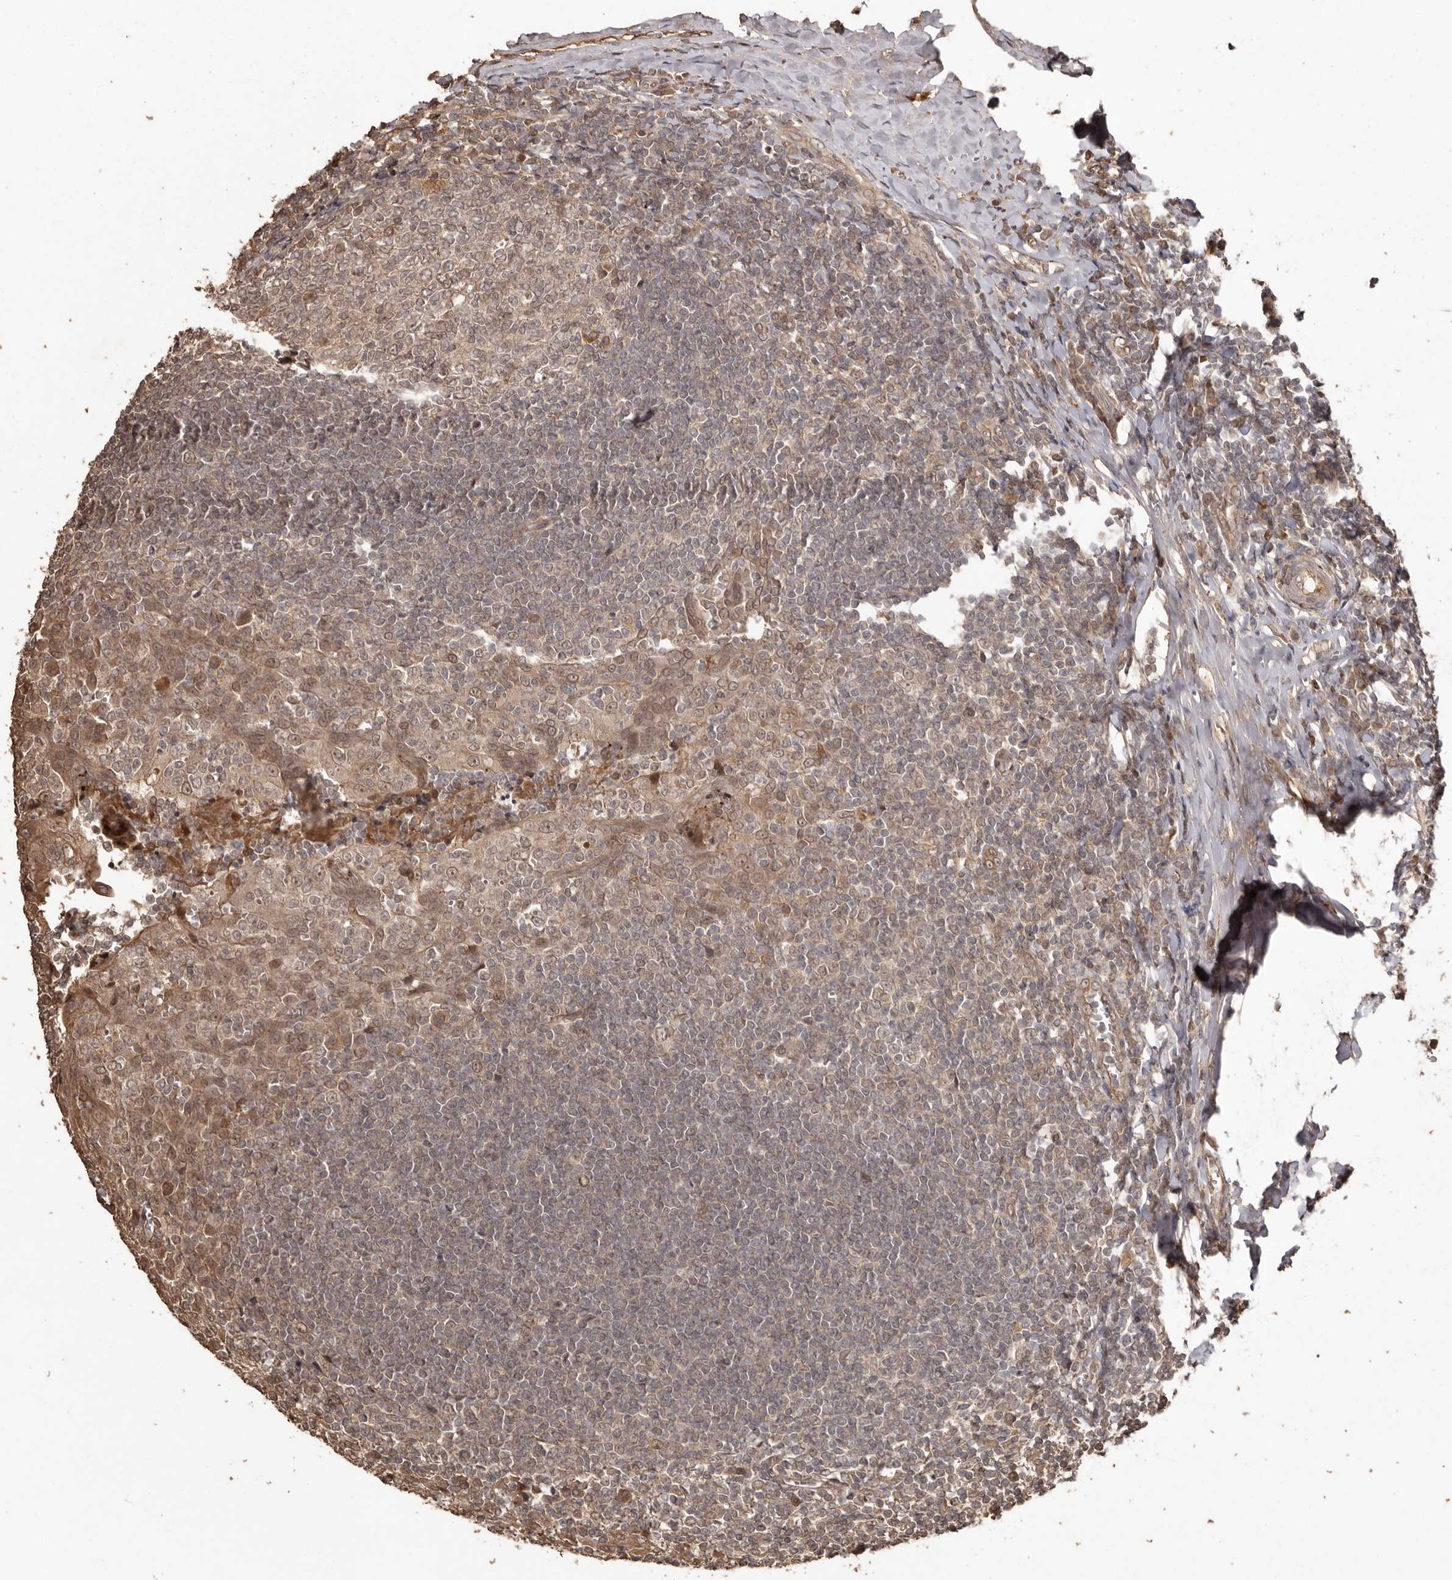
{"staining": {"intensity": "weak", "quantity": "<25%", "location": "cytoplasmic/membranous"}, "tissue": "tonsil", "cell_type": "Germinal center cells", "image_type": "normal", "snomed": [{"axis": "morphology", "description": "Normal tissue, NOS"}, {"axis": "topography", "description": "Tonsil"}], "caption": "Immunohistochemistry (IHC) of normal human tonsil displays no staining in germinal center cells. Brightfield microscopy of immunohistochemistry stained with DAB (3,3'-diaminobenzidine) (brown) and hematoxylin (blue), captured at high magnification.", "gene": "NUP43", "patient": {"sex": "male", "age": 27}}